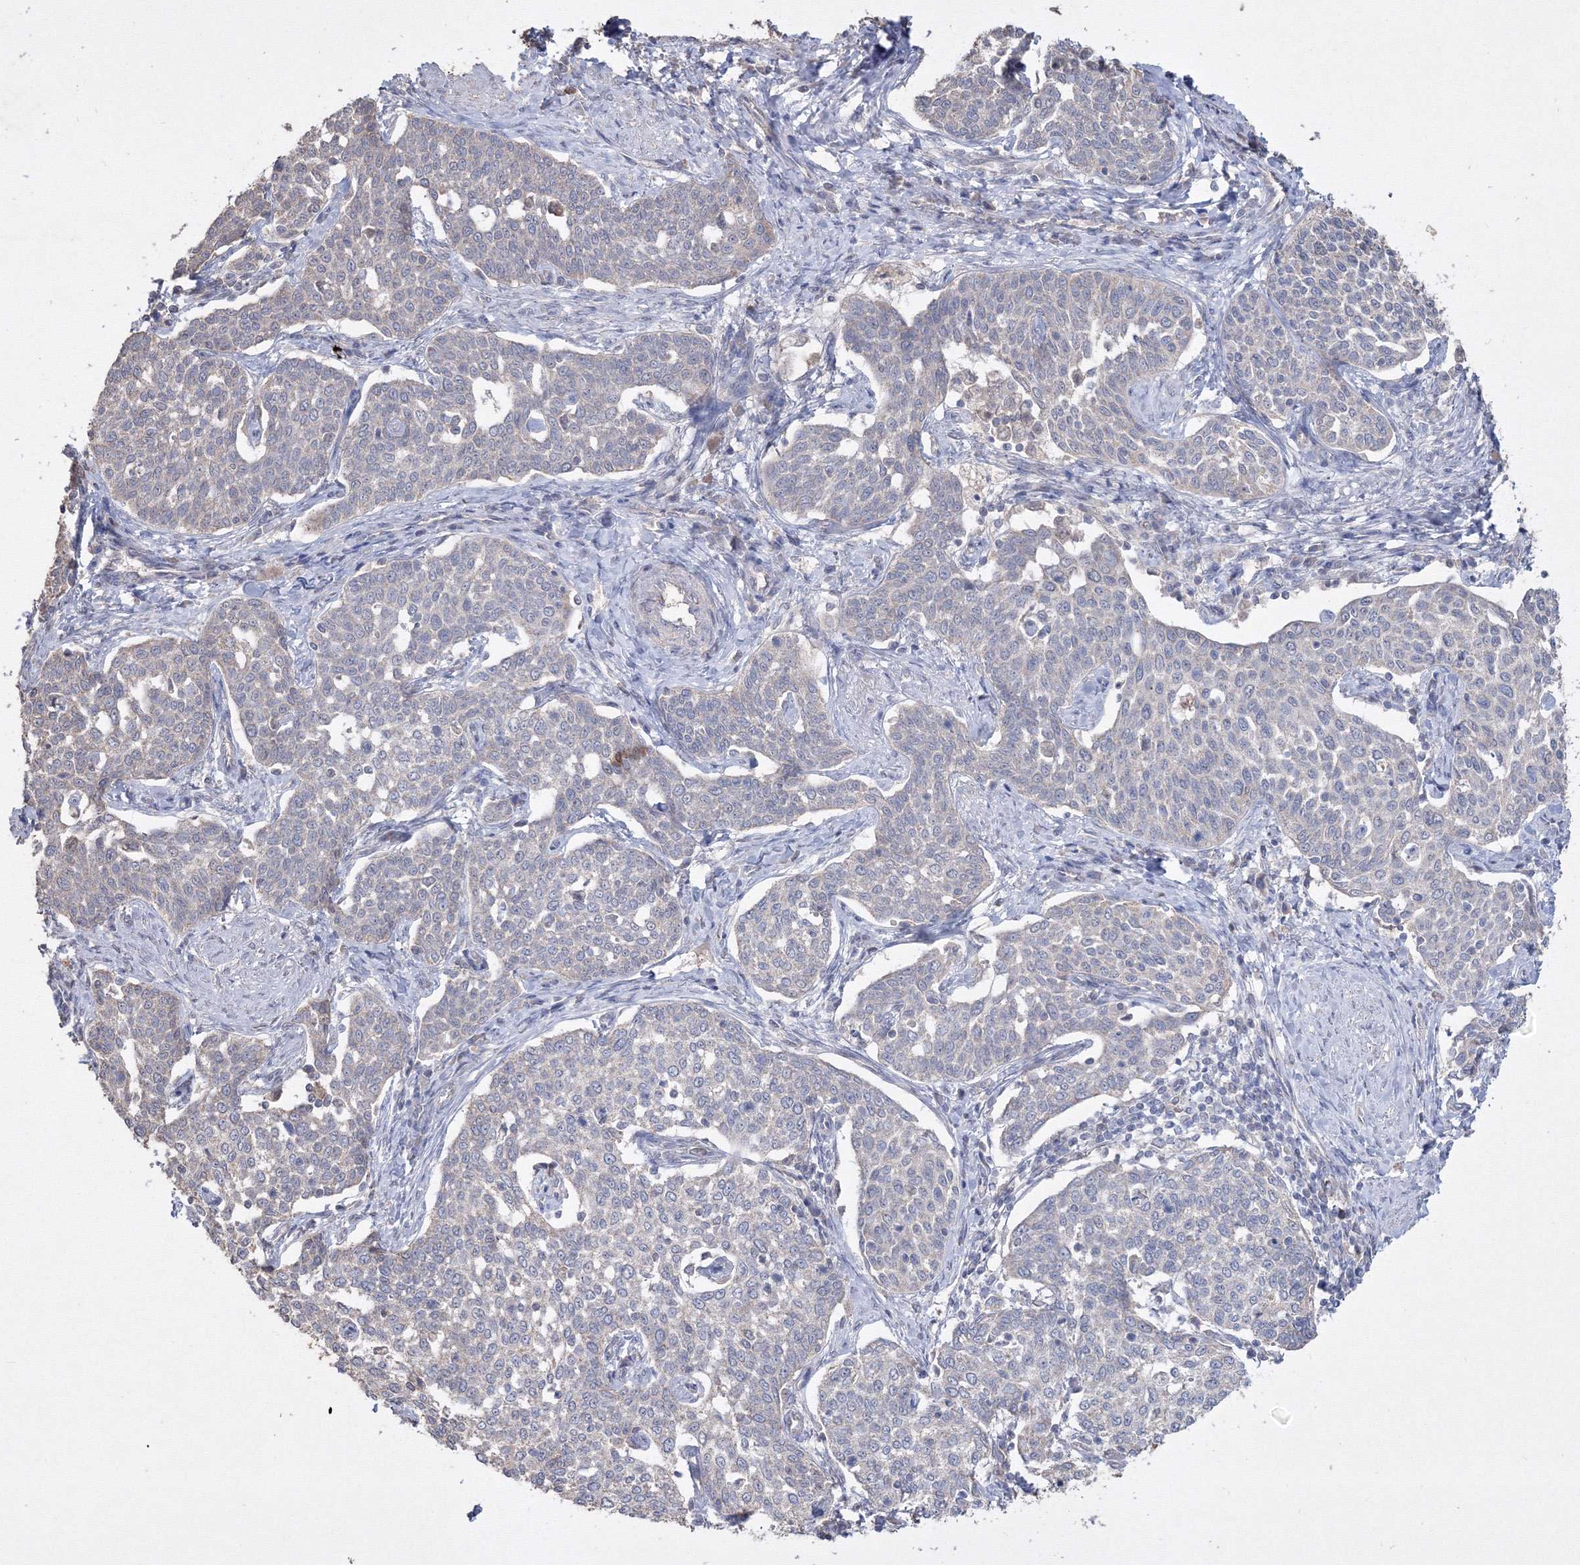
{"staining": {"intensity": "negative", "quantity": "none", "location": "none"}, "tissue": "cervical cancer", "cell_type": "Tumor cells", "image_type": "cancer", "snomed": [{"axis": "morphology", "description": "Squamous cell carcinoma, NOS"}, {"axis": "topography", "description": "Cervix"}], "caption": "High power microscopy photomicrograph of an immunohistochemistry micrograph of cervical cancer (squamous cell carcinoma), revealing no significant positivity in tumor cells.", "gene": "GRSF1", "patient": {"sex": "female", "age": 34}}